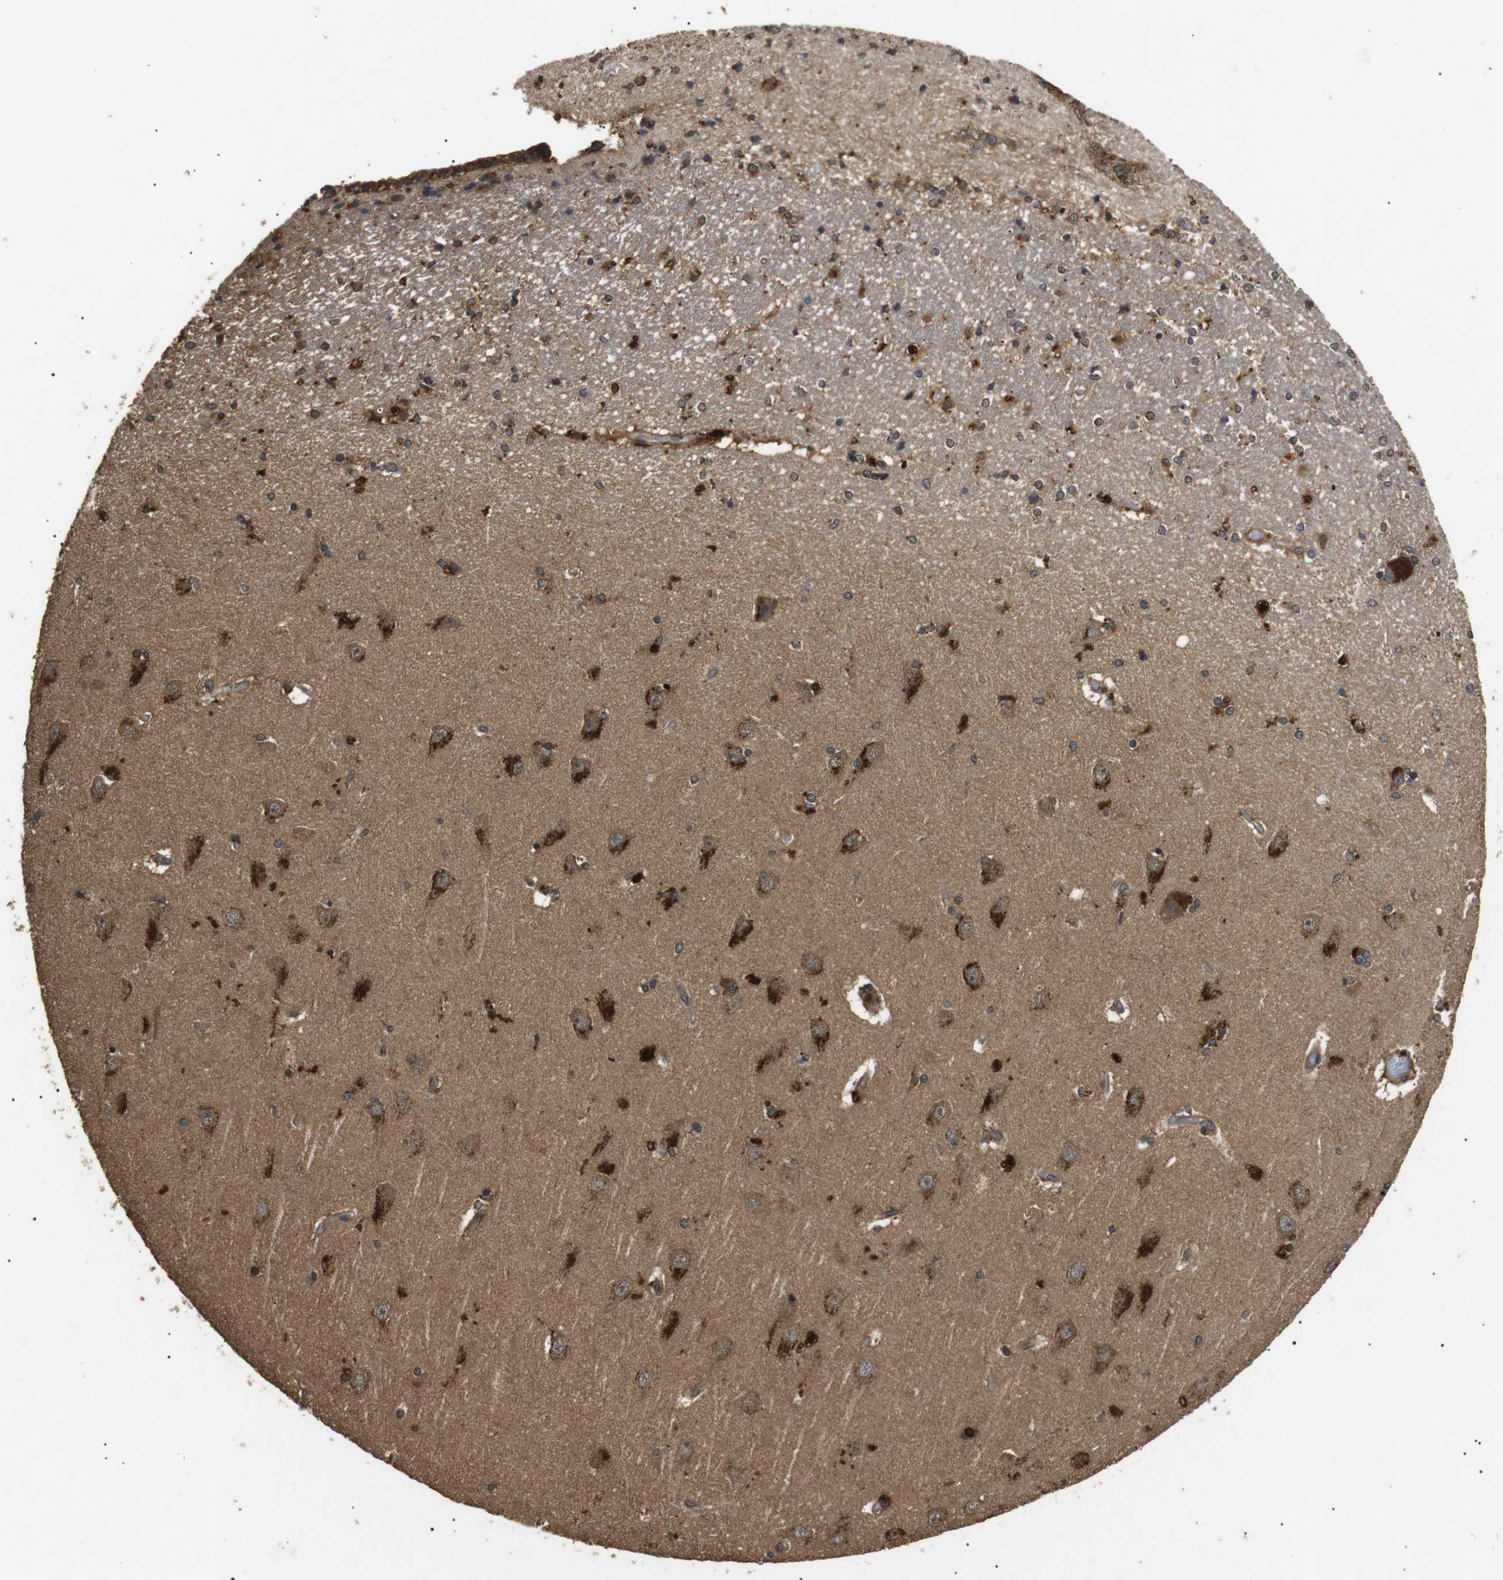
{"staining": {"intensity": "moderate", "quantity": "25%-75%", "location": "cytoplasmic/membranous"}, "tissue": "hippocampus", "cell_type": "Glial cells", "image_type": "normal", "snomed": [{"axis": "morphology", "description": "Normal tissue, NOS"}, {"axis": "topography", "description": "Hippocampus"}], "caption": "The immunohistochemical stain shows moderate cytoplasmic/membranous staining in glial cells of benign hippocampus. (brown staining indicates protein expression, while blue staining denotes nuclei).", "gene": "TBC1D15", "patient": {"sex": "female", "age": 54}}